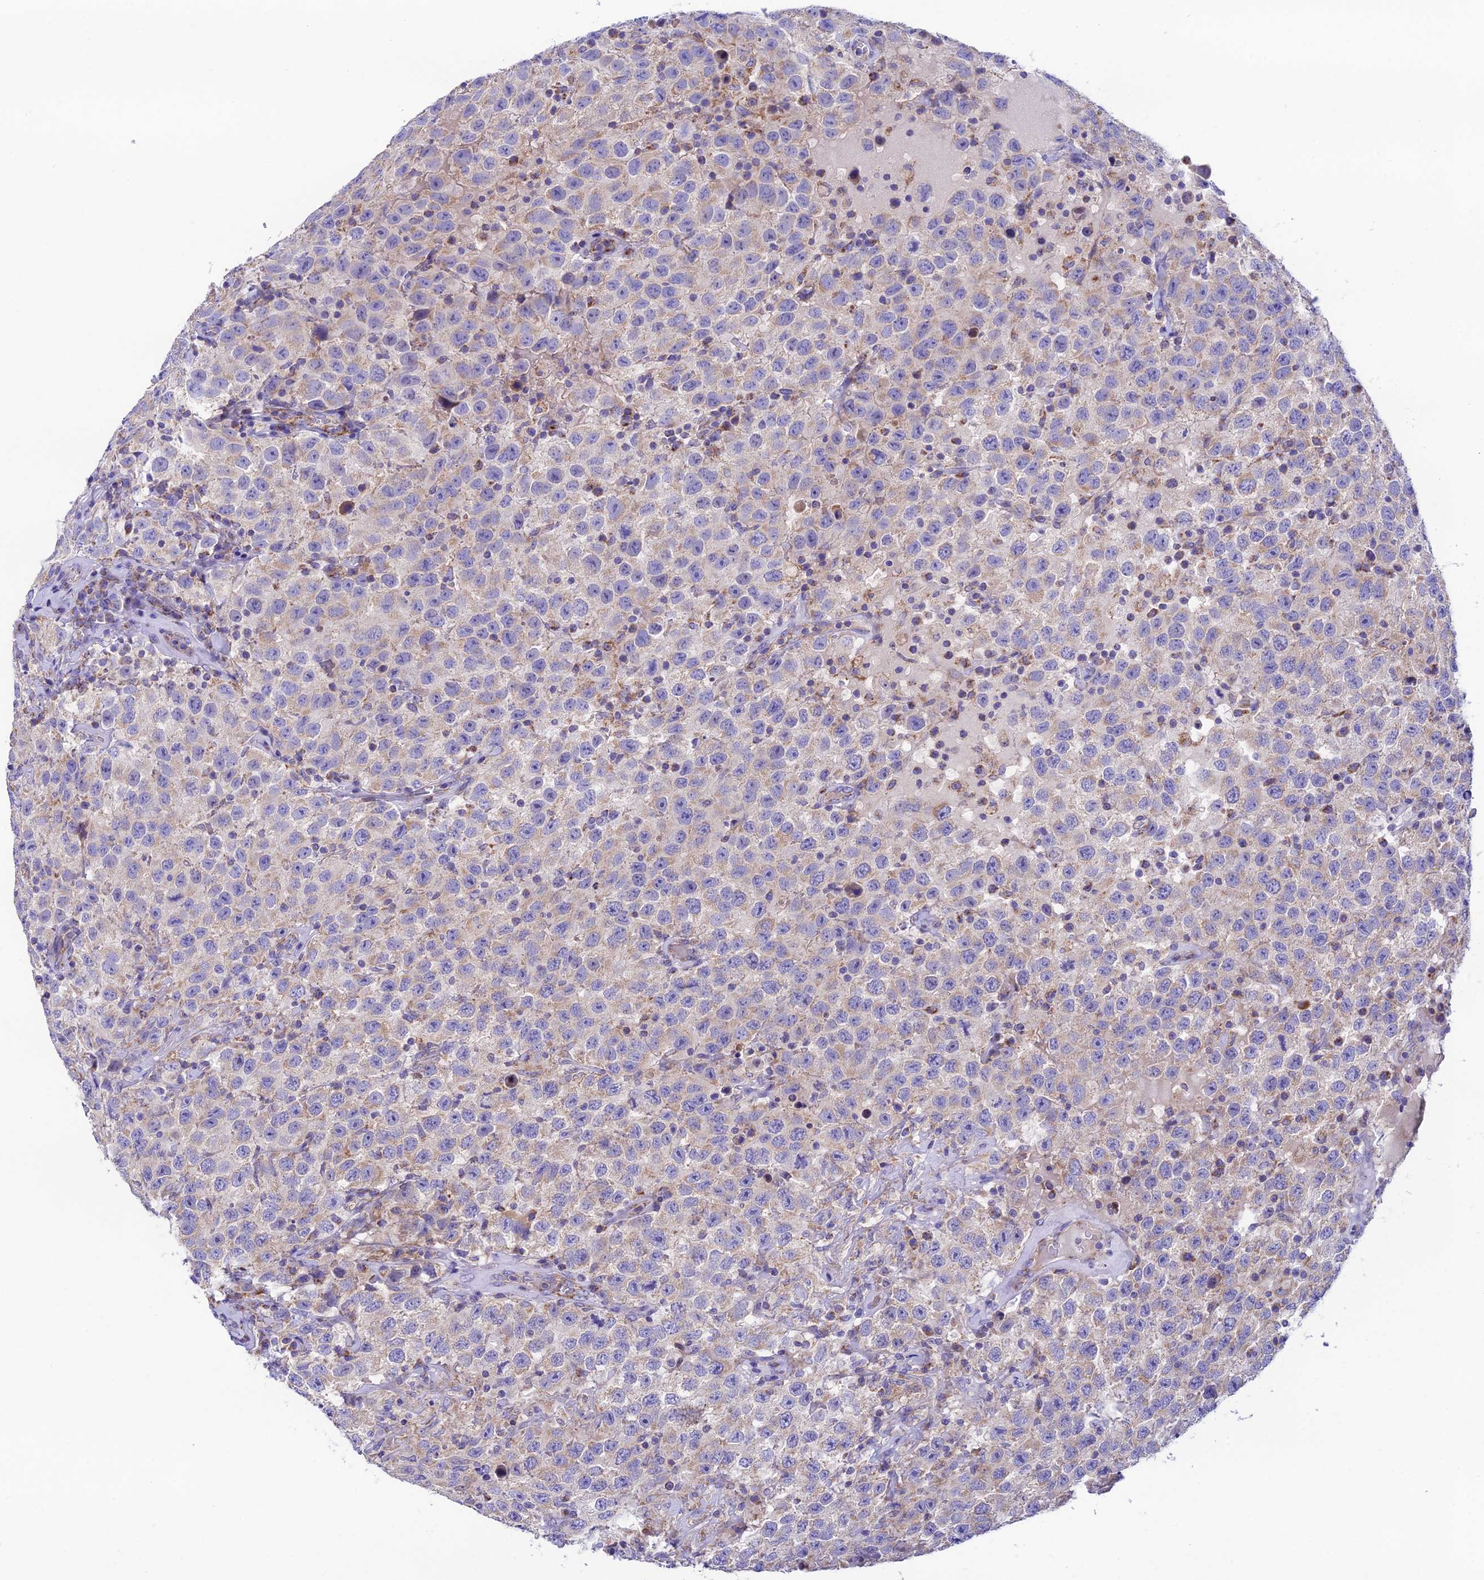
{"staining": {"intensity": "weak", "quantity": "<25%", "location": "cytoplasmic/membranous"}, "tissue": "testis cancer", "cell_type": "Tumor cells", "image_type": "cancer", "snomed": [{"axis": "morphology", "description": "Seminoma, NOS"}, {"axis": "topography", "description": "Testis"}], "caption": "Tumor cells are negative for brown protein staining in seminoma (testis).", "gene": "HSDL2", "patient": {"sex": "male", "age": 41}}